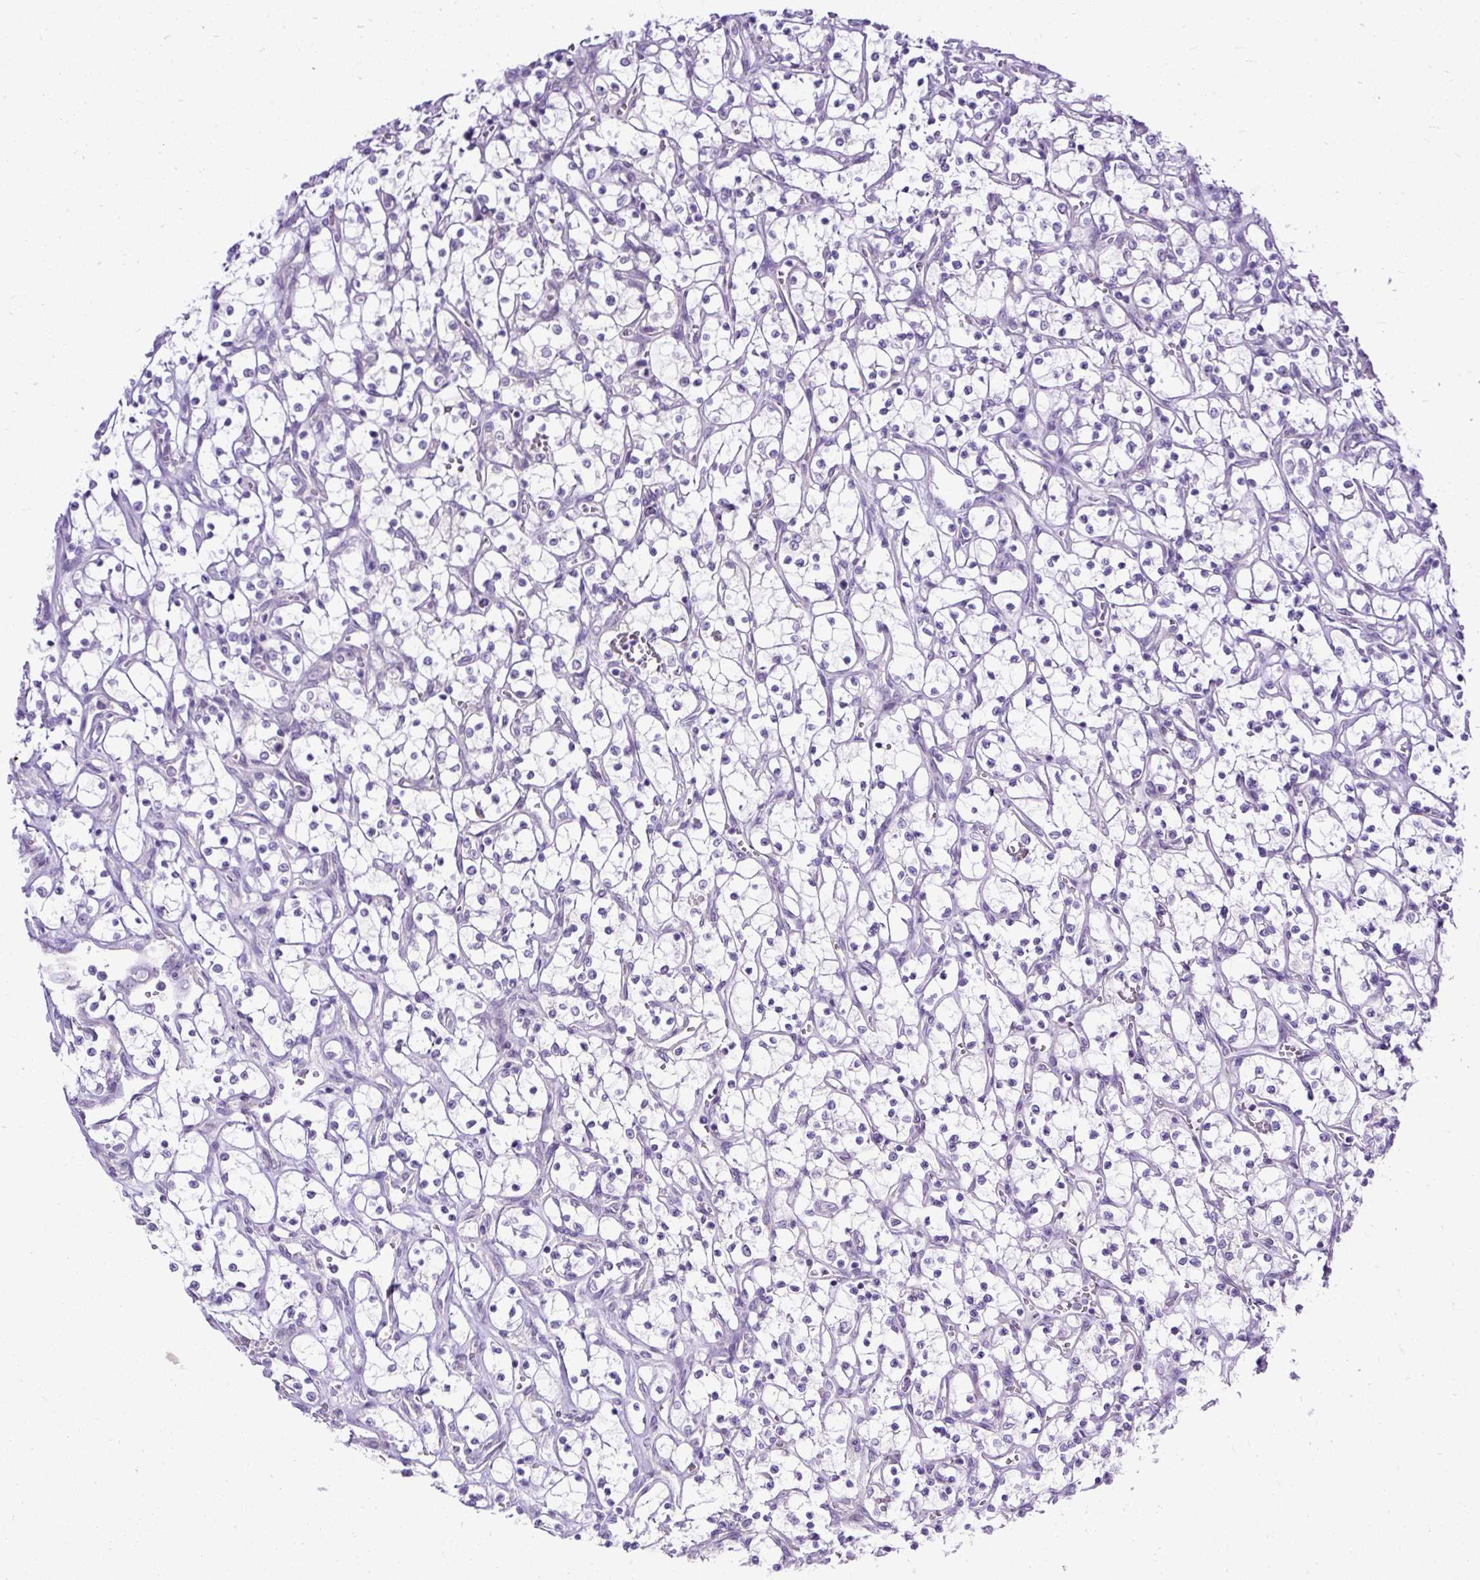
{"staining": {"intensity": "negative", "quantity": "none", "location": "none"}, "tissue": "renal cancer", "cell_type": "Tumor cells", "image_type": "cancer", "snomed": [{"axis": "morphology", "description": "Adenocarcinoma, NOS"}, {"axis": "topography", "description": "Kidney"}], "caption": "High magnification brightfield microscopy of renal cancer stained with DAB (brown) and counterstained with hematoxylin (blue): tumor cells show no significant staining.", "gene": "AMFR", "patient": {"sex": "female", "age": 69}}